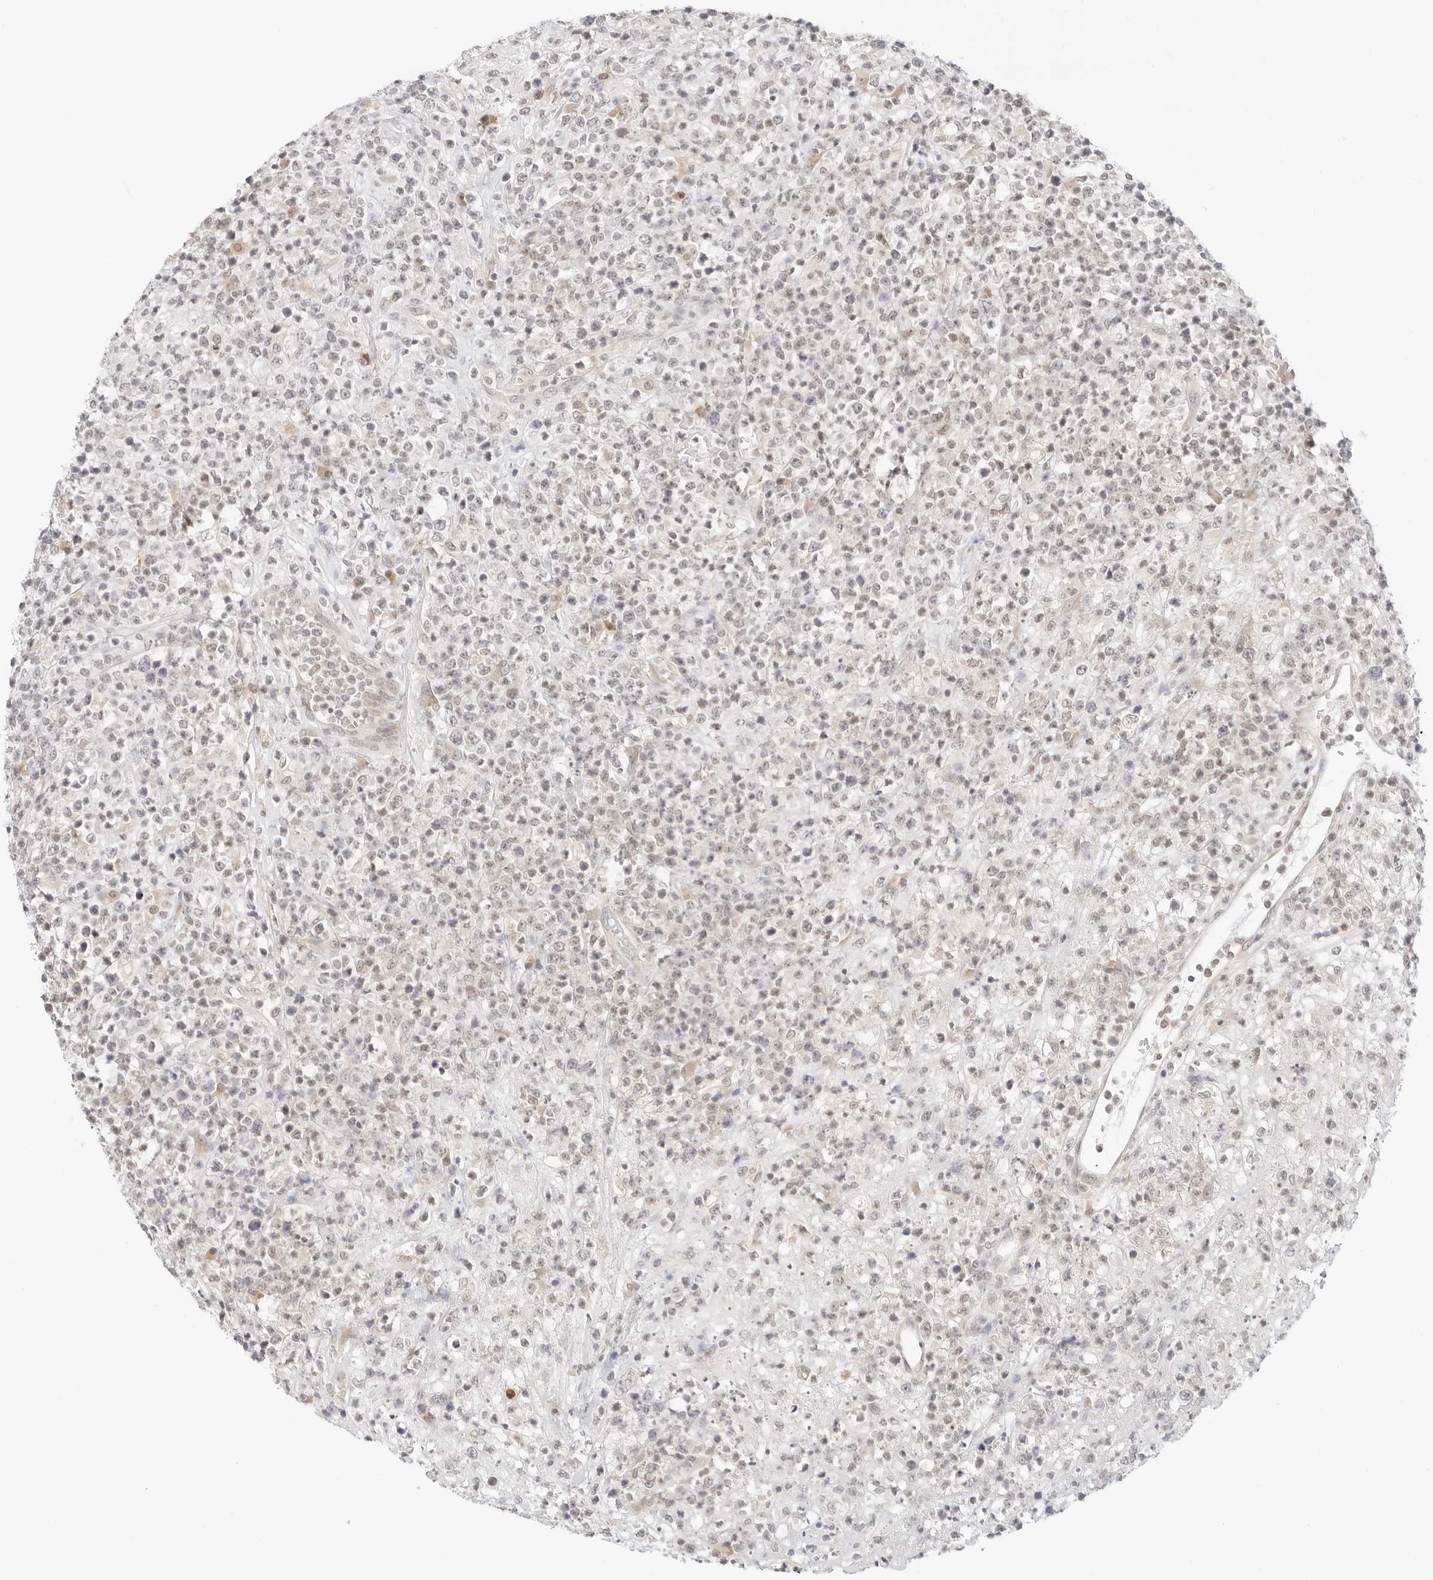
{"staining": {"intensity": "negative", "quantity": "none", "location": "none"}, "tissue": "lymphoma", "cell_type": "Tumor cells", "image_type": "cancer", "snomed": [{"axis": "morphology", "description": "Malignant lymphoma, non-Hodgkin's type, High grade"}, {"axis": "topography", "description": "Colon"}], "caption": "Tumor cells show no significant protein positivity in high-grade malignant lymphoma, non-Hodgkin's type. The staining was performed using DAB to visualize the protein expression in brown, while the nuclei were stained in blue with hematoxylin (Magnification: 20x).", "gene": "NEO1", "patient": {"sex": "female", "age": 53}}